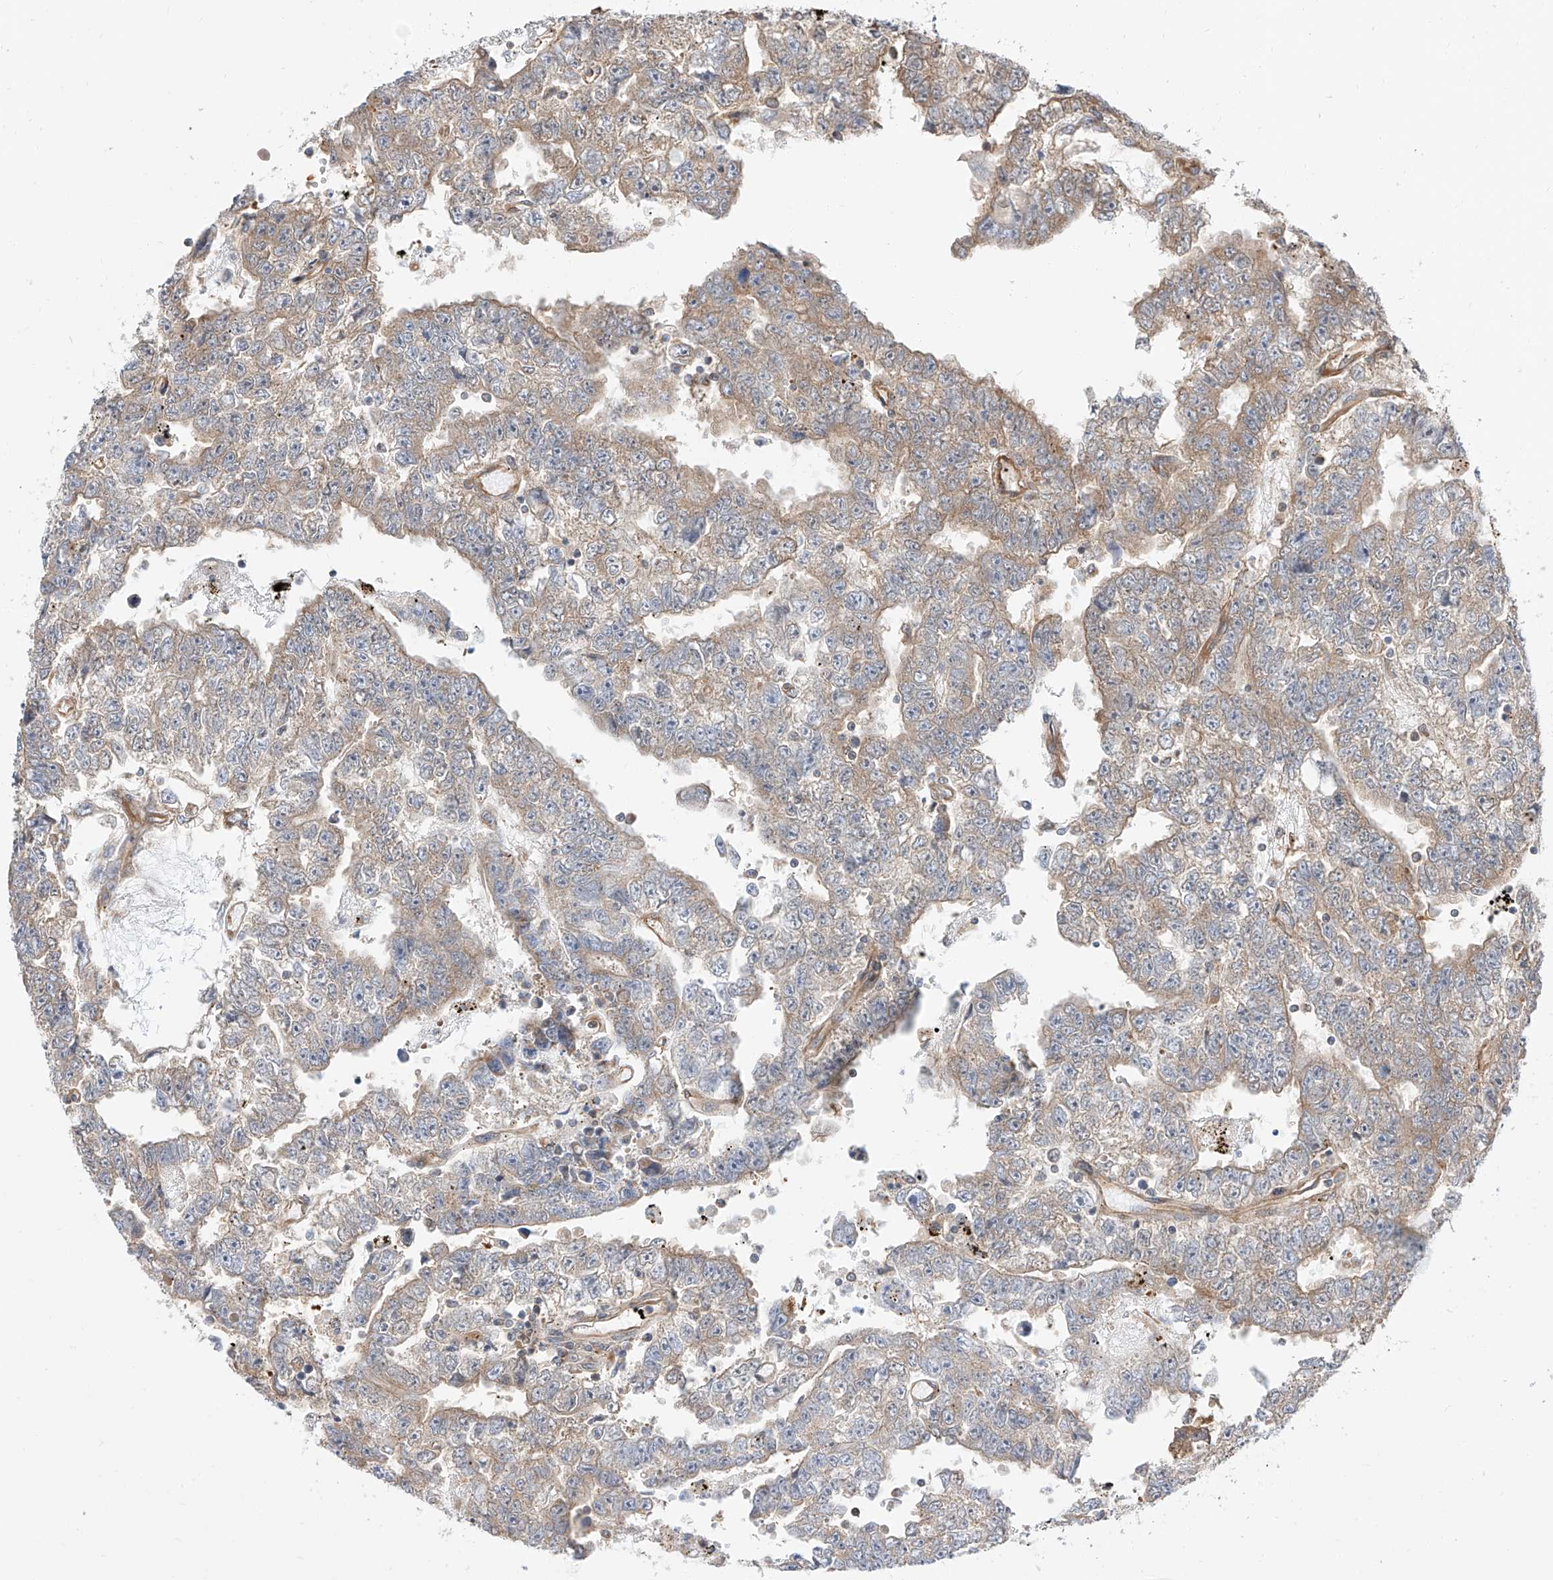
{"staining": {"intensity": "moderate", "quantity": "25%-75%", "location": "cytoplasmic/membranous"}, "tissue": "testis cancer", "cell_type": "Tumor cells", "image_type": "cancer", "snomed": [{"axis": "morphology", "description": "Carcinoma, Embryonal, NOS"}, {"axis": "topography", "description": "Testis"}], "caption": "A brown stain labels moderate cytoplasmic/membranous positivity of a protein in human embryonal carcinoma (testis) tumor cells.", "gene": "ISCA2", "patient": {"sex": "male", "age": 25}}